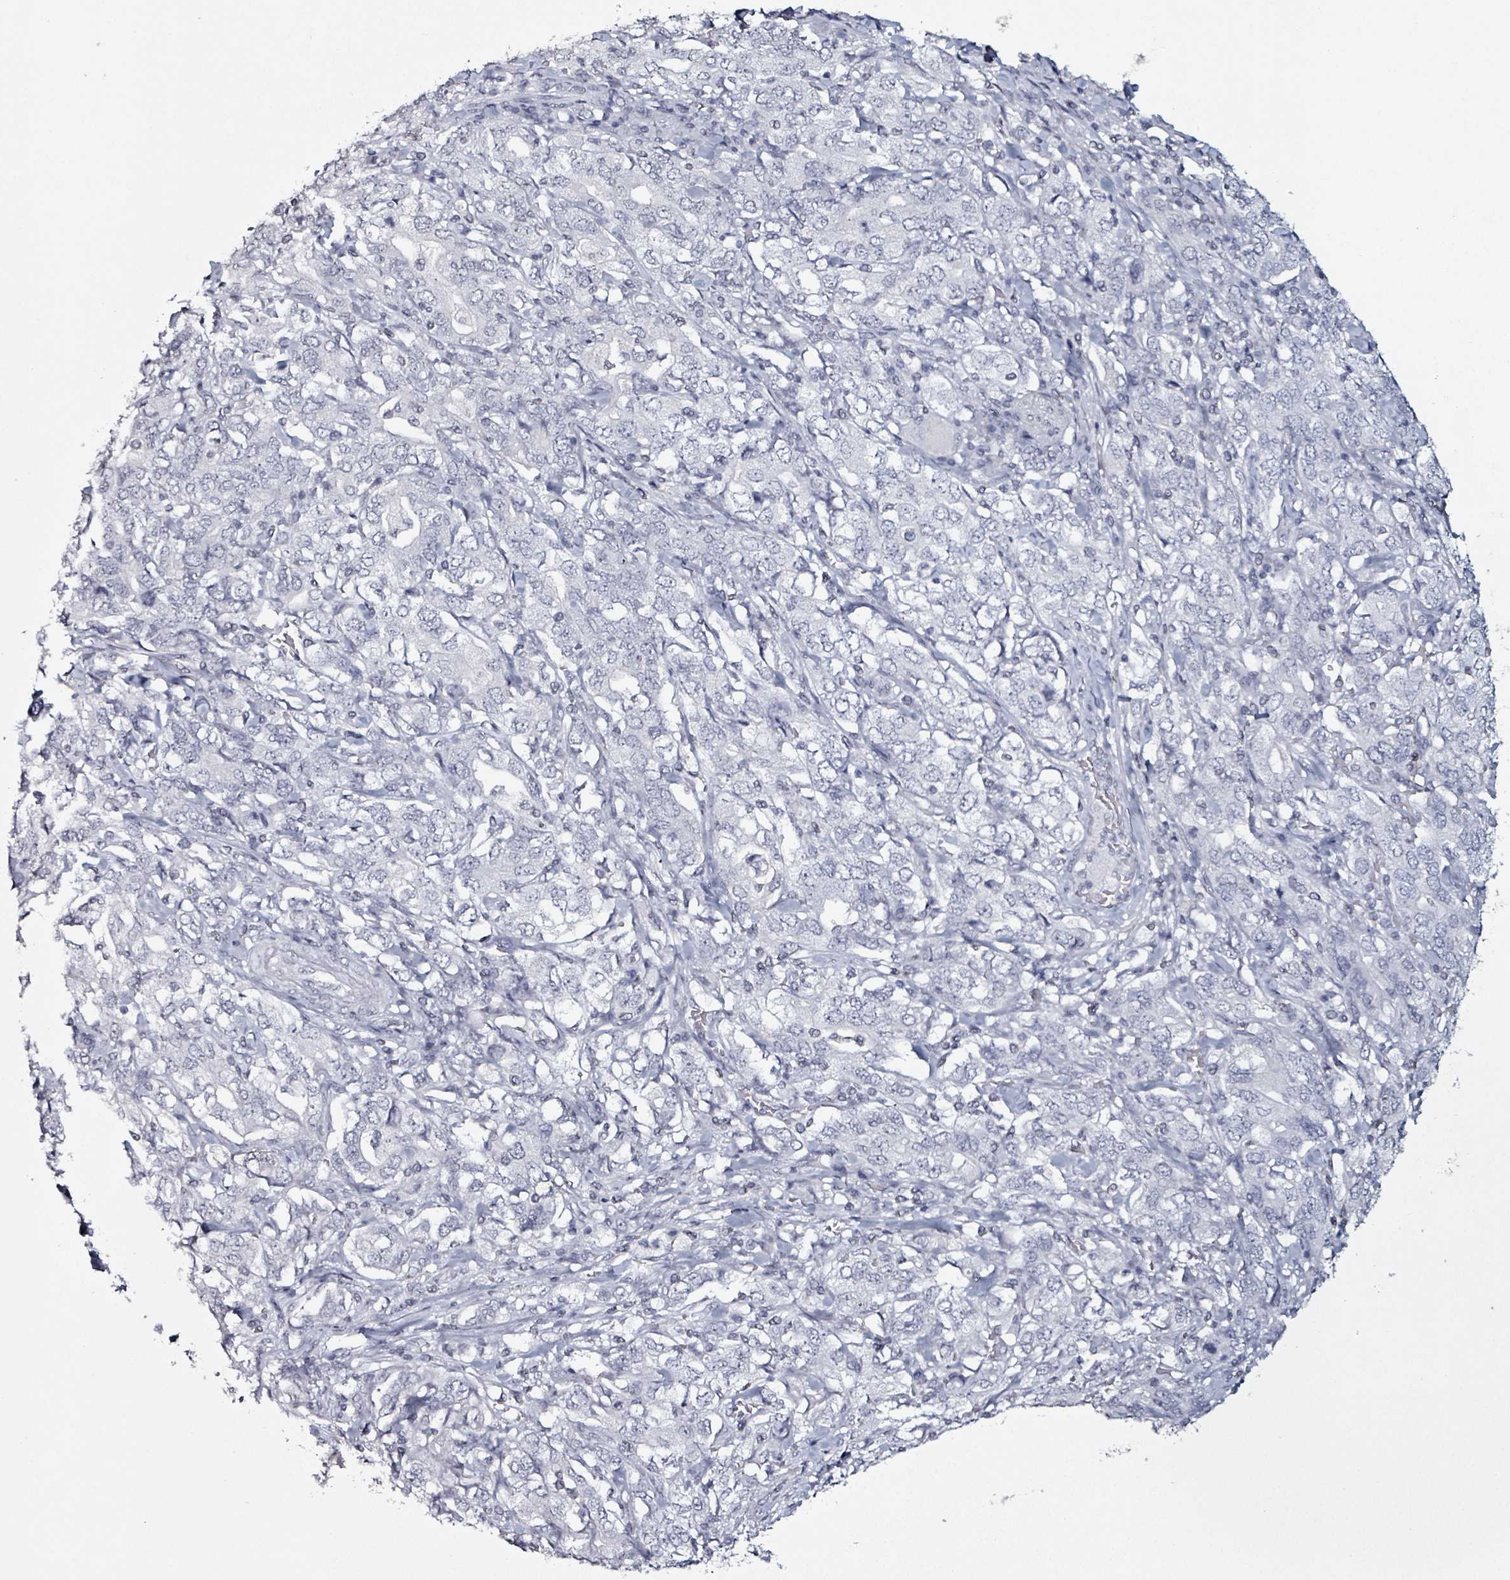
{"staining": {"intensity": "negative", "quantity": "none", "location": "none"}, "tissue": "stomach cancer", "cell_type": "Tumor cells", "image_type": "cancer", "snomed": [{"axis": "morphology", "description": "Adenocarcinoma, NOS"}, {"axis": "topography", "description": "Stomach, upper"}, {"axis": "topography", "description": "Stomach"}], "caption": "Stomach cancer (adenocarcinoma) was stained to show a protein in brown. There is no significant staining in tumor cells. (DAB IHC, high magnification).", "gene": "CA9", "patient": {"sex": "male", "age": 62}}